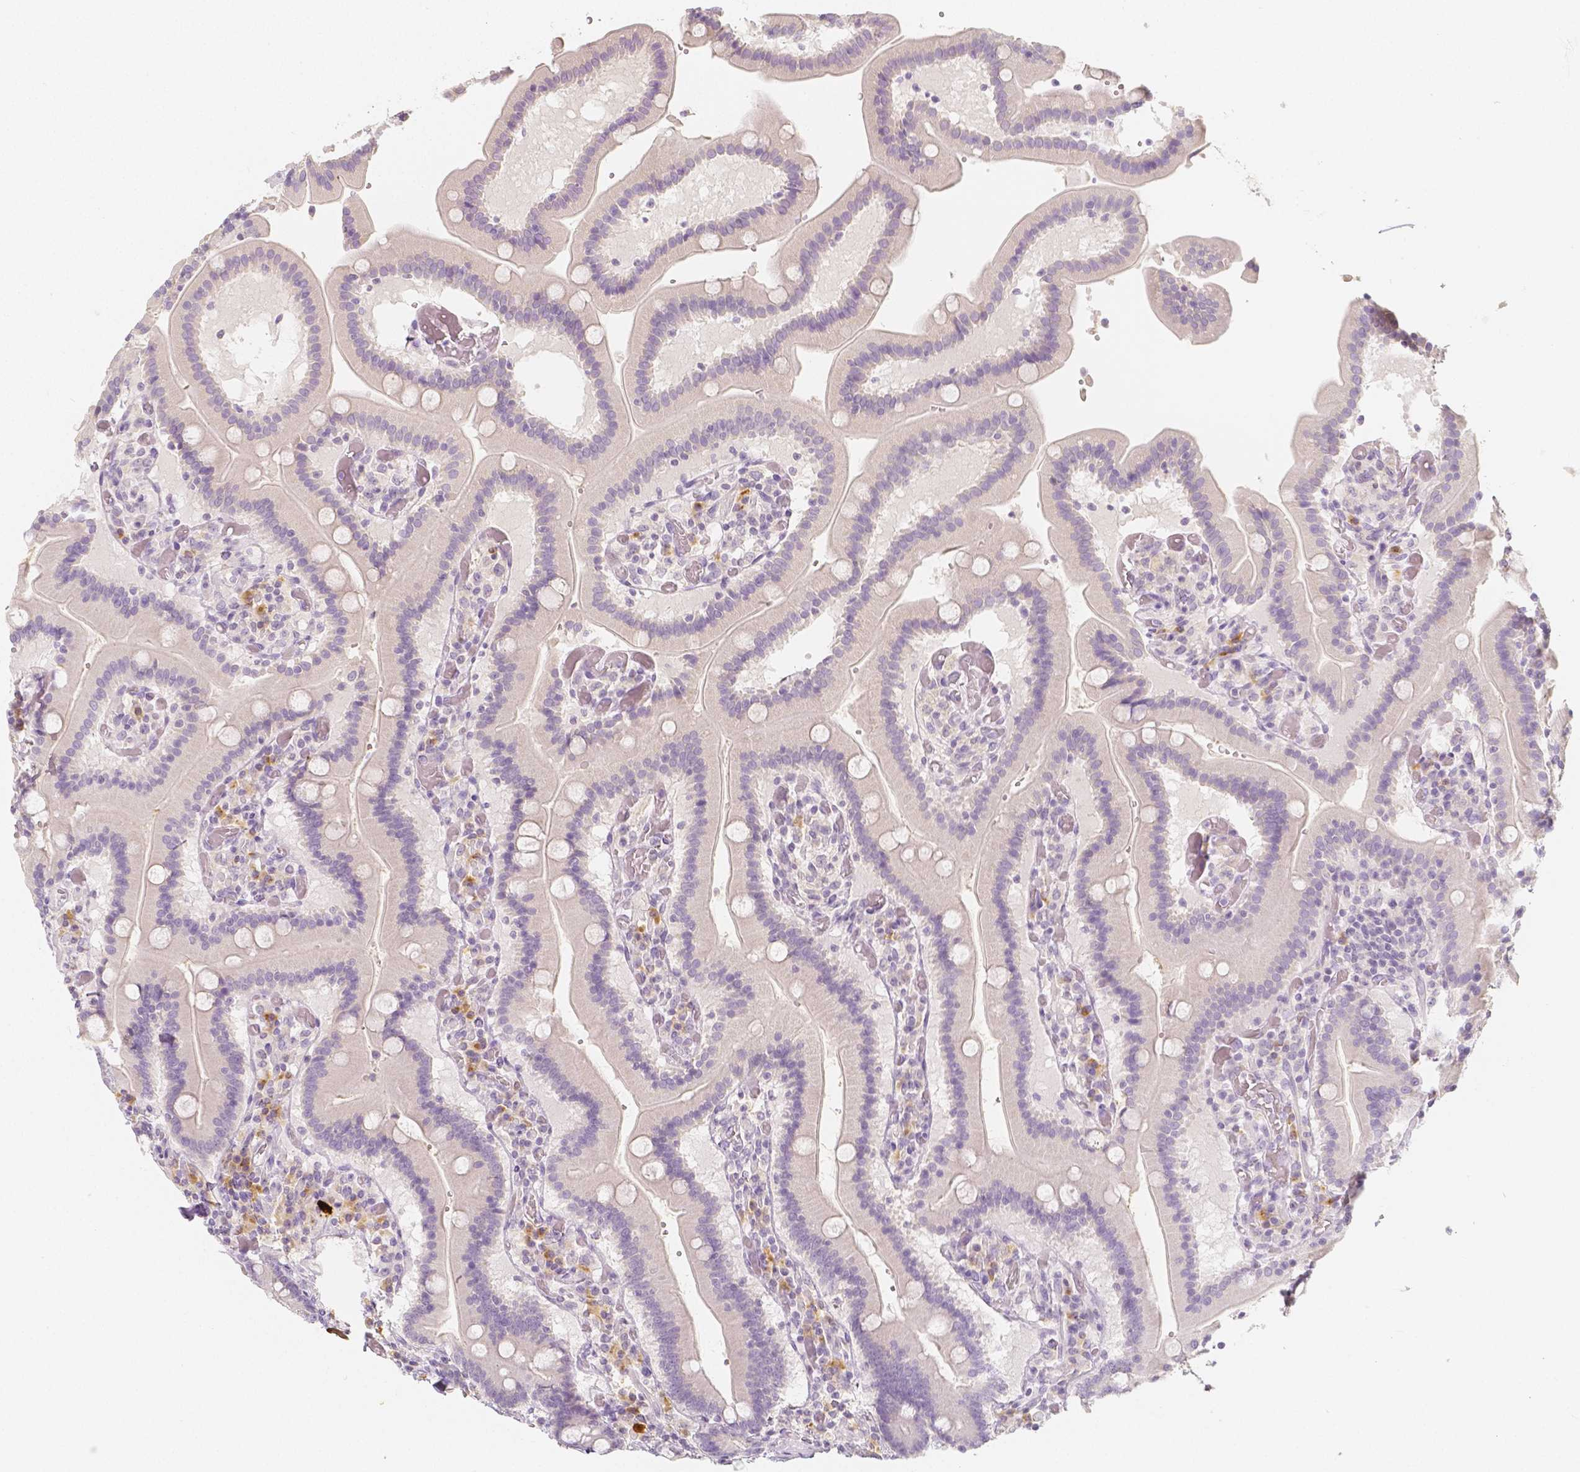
{"staining": {"intensity": "negative", "quantity": "none", "location": "none"}, "tissue": "duodenum", "cell_type": "Glandular cells", "image_type": "normal", "snomed": [{"axis": "morphology", "description": "Normal tissue, NOS"}, {"axis": "topography", "description": "Duodenum"}], "caption": "Glandular cells are negative for protein expression in benign human duodenum. Brightfield microscopy of immunohistochemistry stained with DAB (brown) and hematoxylin (blue), captured at high magnification.", "gene": "BATF", "patient": {"sex": "female", "age": 62}}